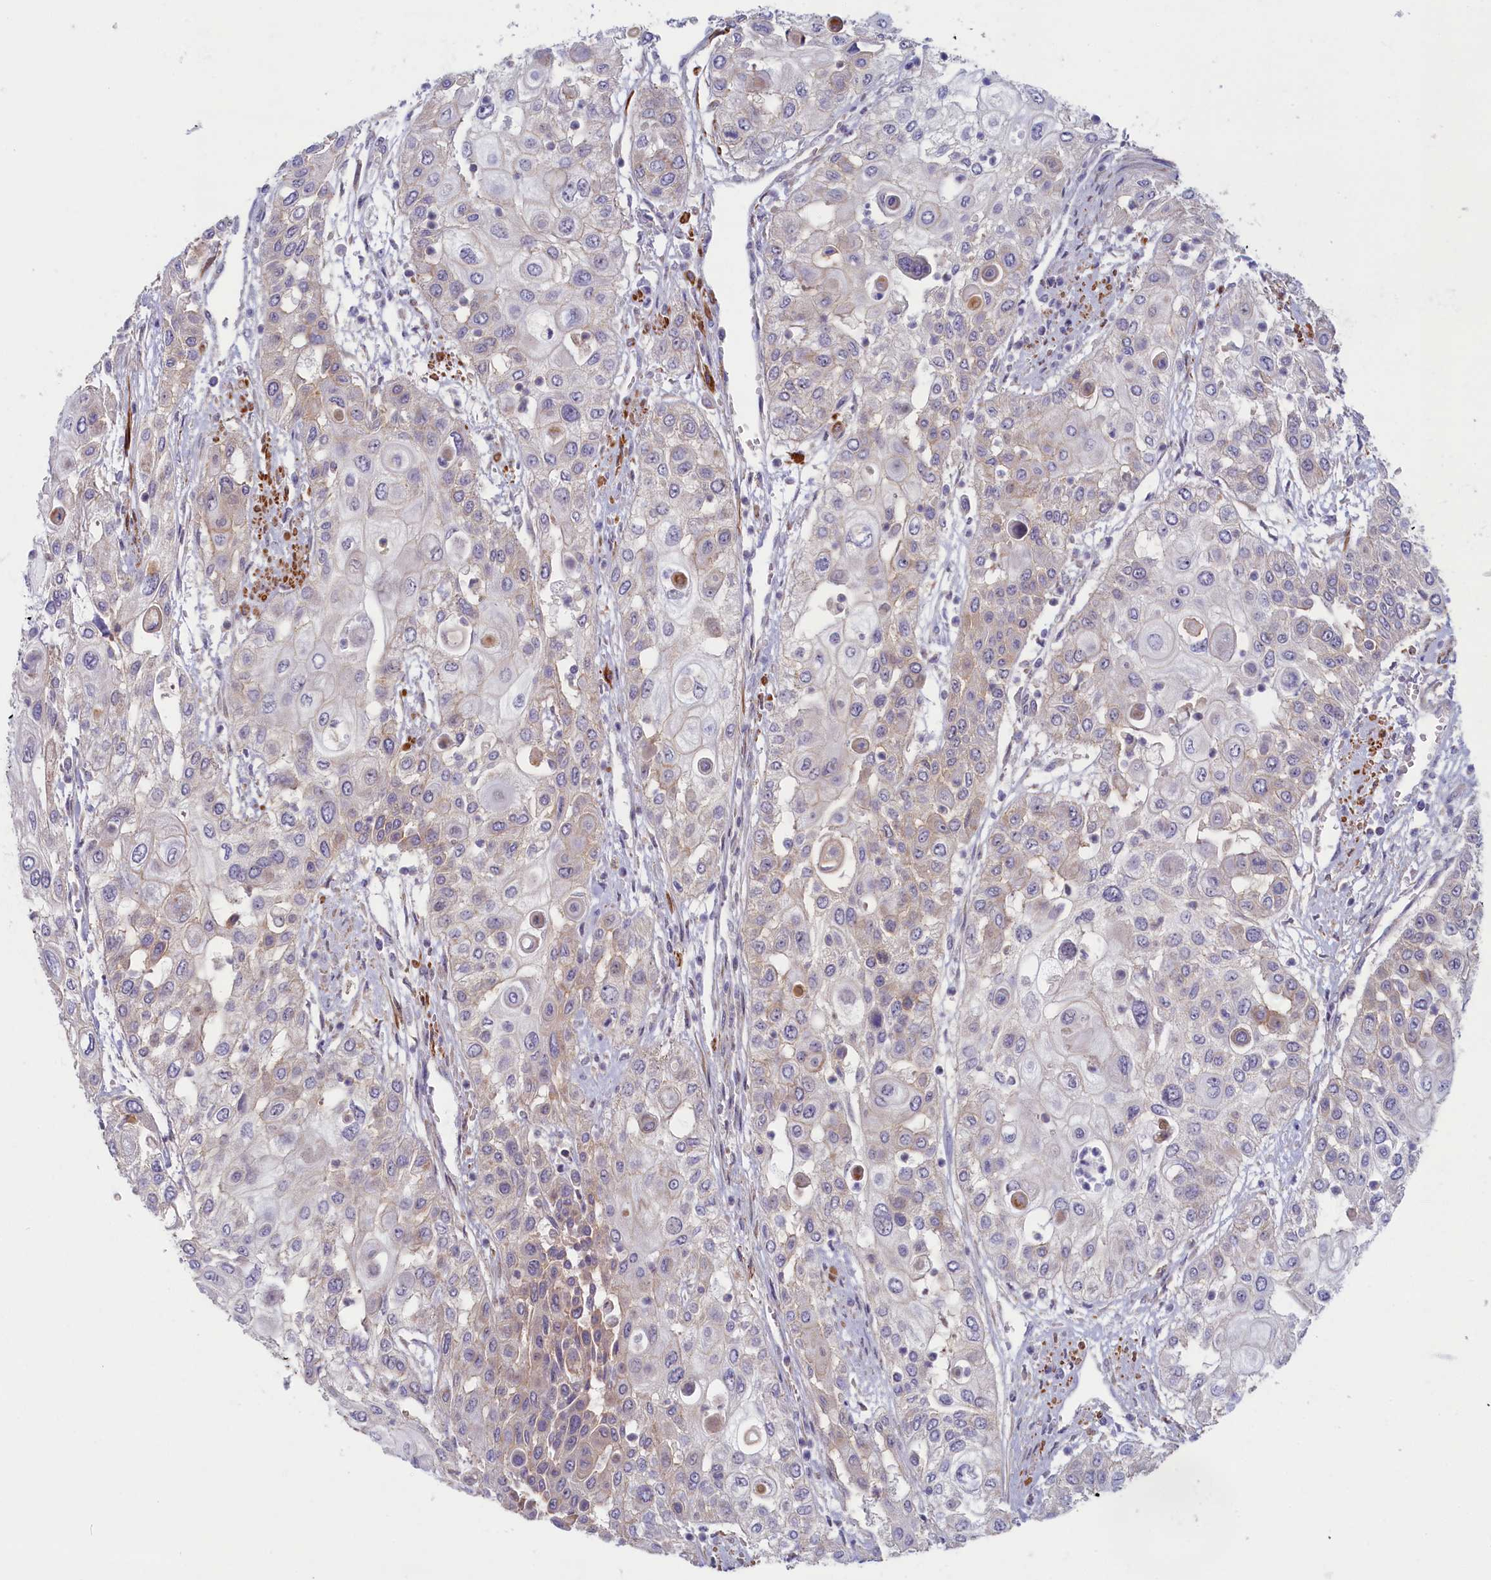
{"staining": {"intensity": "weak", "quantity": "<25%", "location": "cytoplasmic/membranous"}, "tissue": "urothelial cancer", "cell_type": "Tumor cells", "image_type": "cancer", "snomed": [{"axis": "morphology", "description": "Urothelial carcinoma, High grade"}, {"axis": "topography", "description": "Urinary bladder"}], "caption": "DAB immunohistochemical staining of high-grade urothelial carcinoma demonstrates no significant expression in tumor cells.", "gene": "TRPM4", "patient": {"sex": "female", "age": 79}}